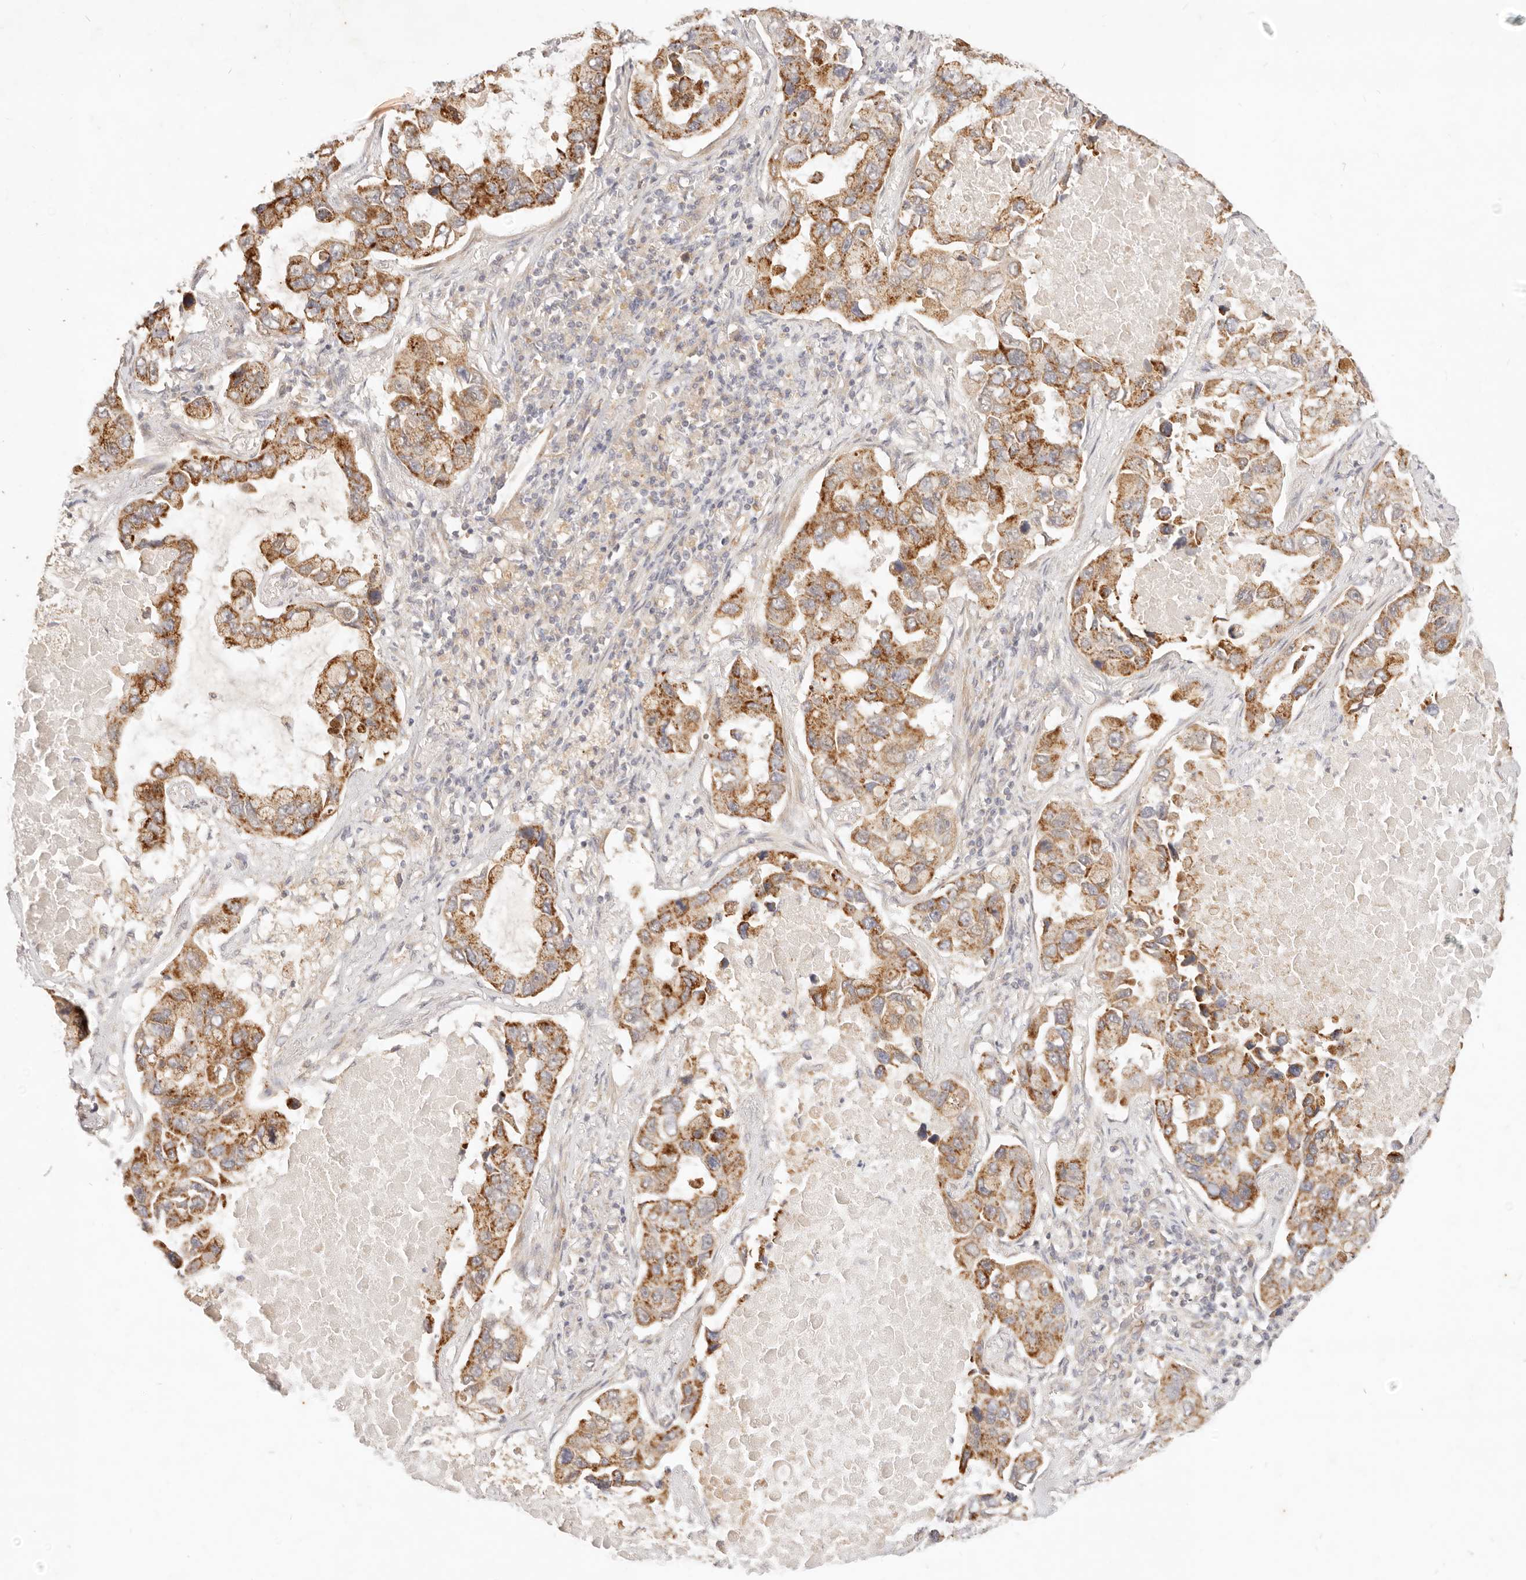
{"staining": {"intensity": "moderate", "quantity": ">75%", "location": "cytoplasmic/membranous"}, "tissue": "lung cancer", "cell_type": "Tumor cells", "image_type": "cancer", "snomed": [{"axis": "morphology", "description": "Adenocarcinoma, NOS"}, {"axis": "topography", "description": "Lung"}], "caption": "Approximately >75% of tumor cells in human adenocarcinoma (lung) display moderate cytoplasmic/membranous protein positivity as visualized by brown immunohistochemical staining.", "gene": "RUBCNL", "patient": {"sex": "male", "age": 64}}